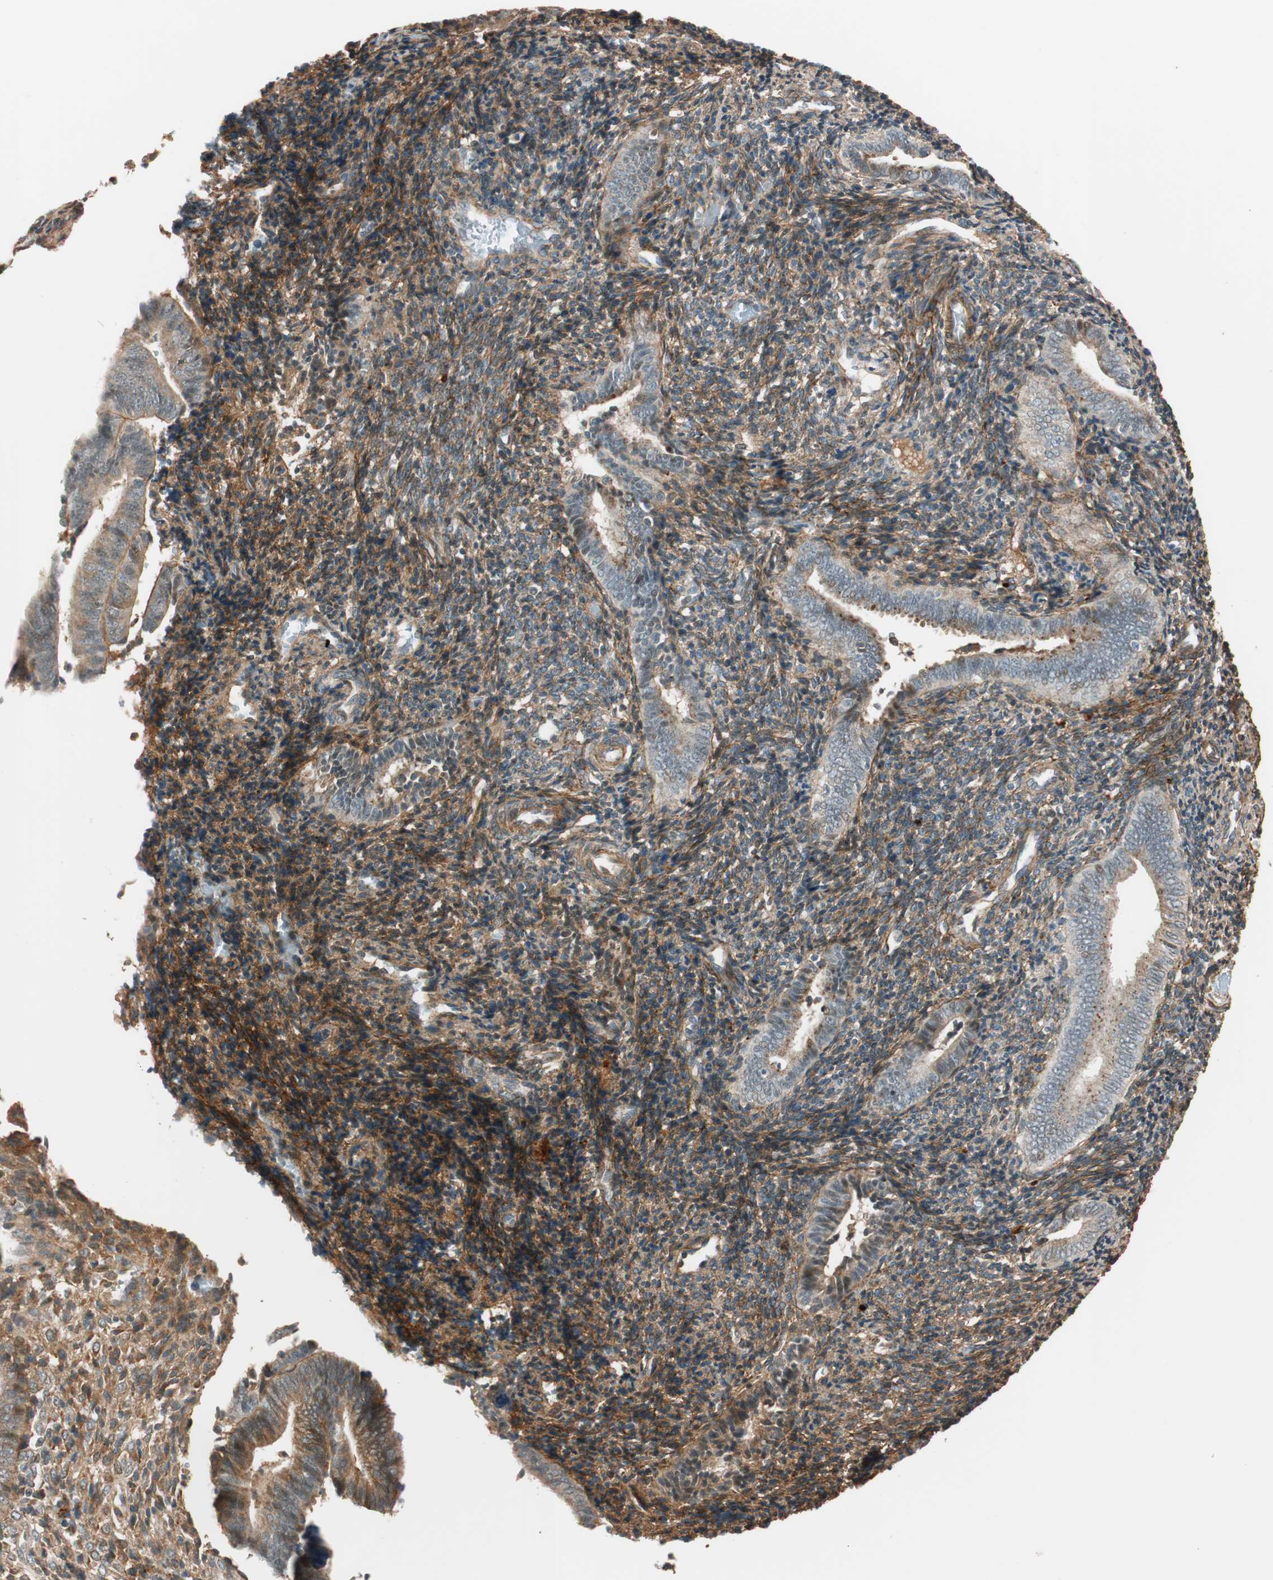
{"staining": {"intensity": "moderate", "quantity": ">75%", "location": "cytoplasmic/membranous"}, "tissue": "endometrium", "cell_type": "Cells in endometrial stroma", "image_type": "normal", "snomed": [{"axis": "morphology", "description": "Normal tissue, NOS"}, {"axis": "topography", "description": "Uterus"}, {"axis": "topography", "description": "Endometrium"}], "caption": "The image demonstrates a brown stain indicating the presence of a protein in the cytoplasmic/membranous of cells in endometrial stroma in endometrium.", "gene": "EPHA6", "patient": {"sex": "female", "age": 33}}